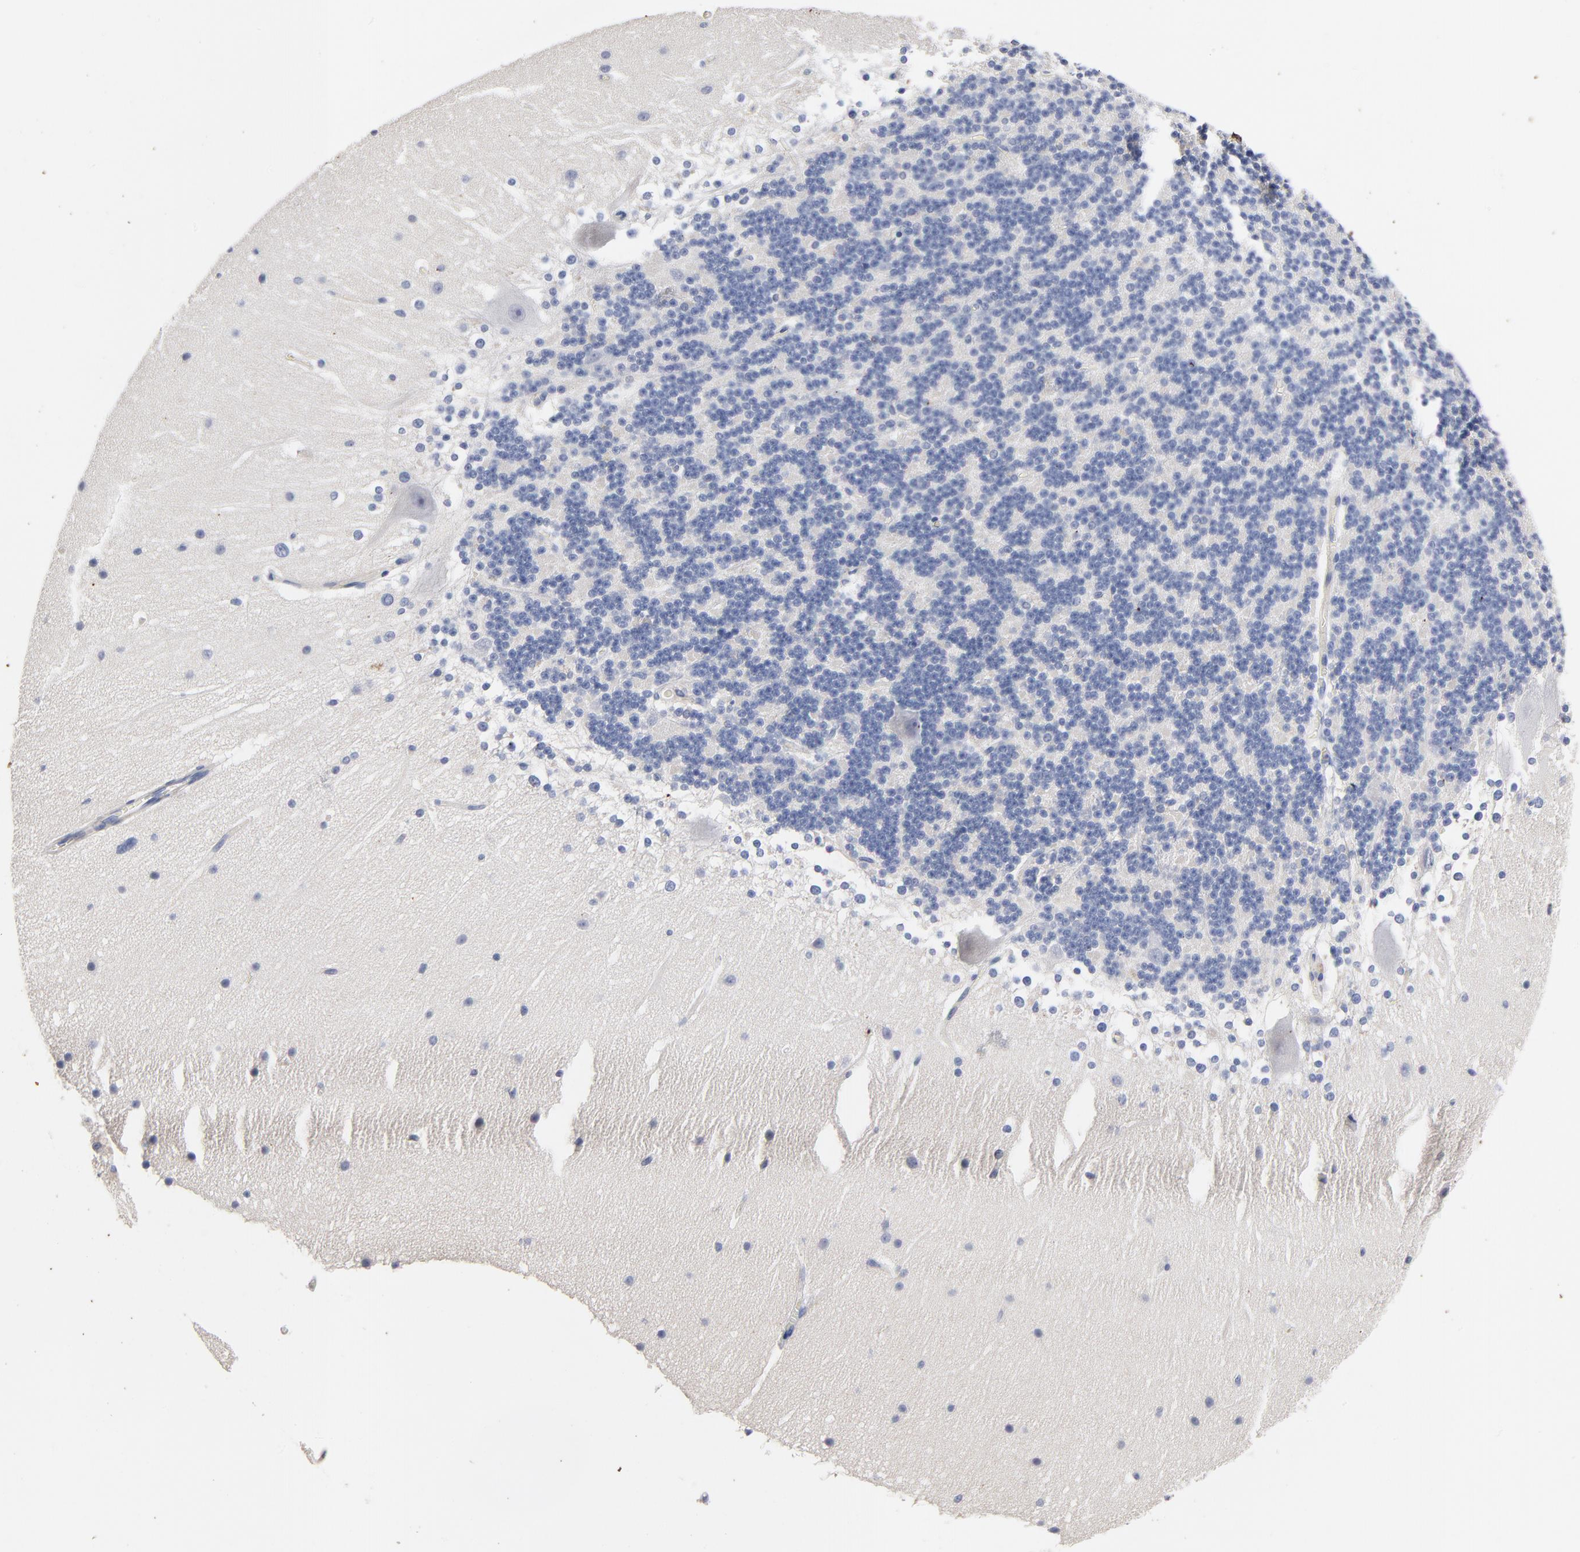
{"staining": {"intensity": "negative", "quantity": "none", "location": "none"}, "tissue": "cerebellum", "cell_type": "Cells in granular layer", "image_type": "normal", "snomed": [{"axis": "morphology", "description": "Normal tissue, NOS"}, {"axis": "topography", "description": "Cerebellum"}], "caption": "Immunohistochemistry photomicrograph of unremarkable cerebellum: cerebellum stained with DAB shows no significant protein staining in cells in granular layer.", "gene": "AADAC", "patient": {"sex": "female", "age": 19}}